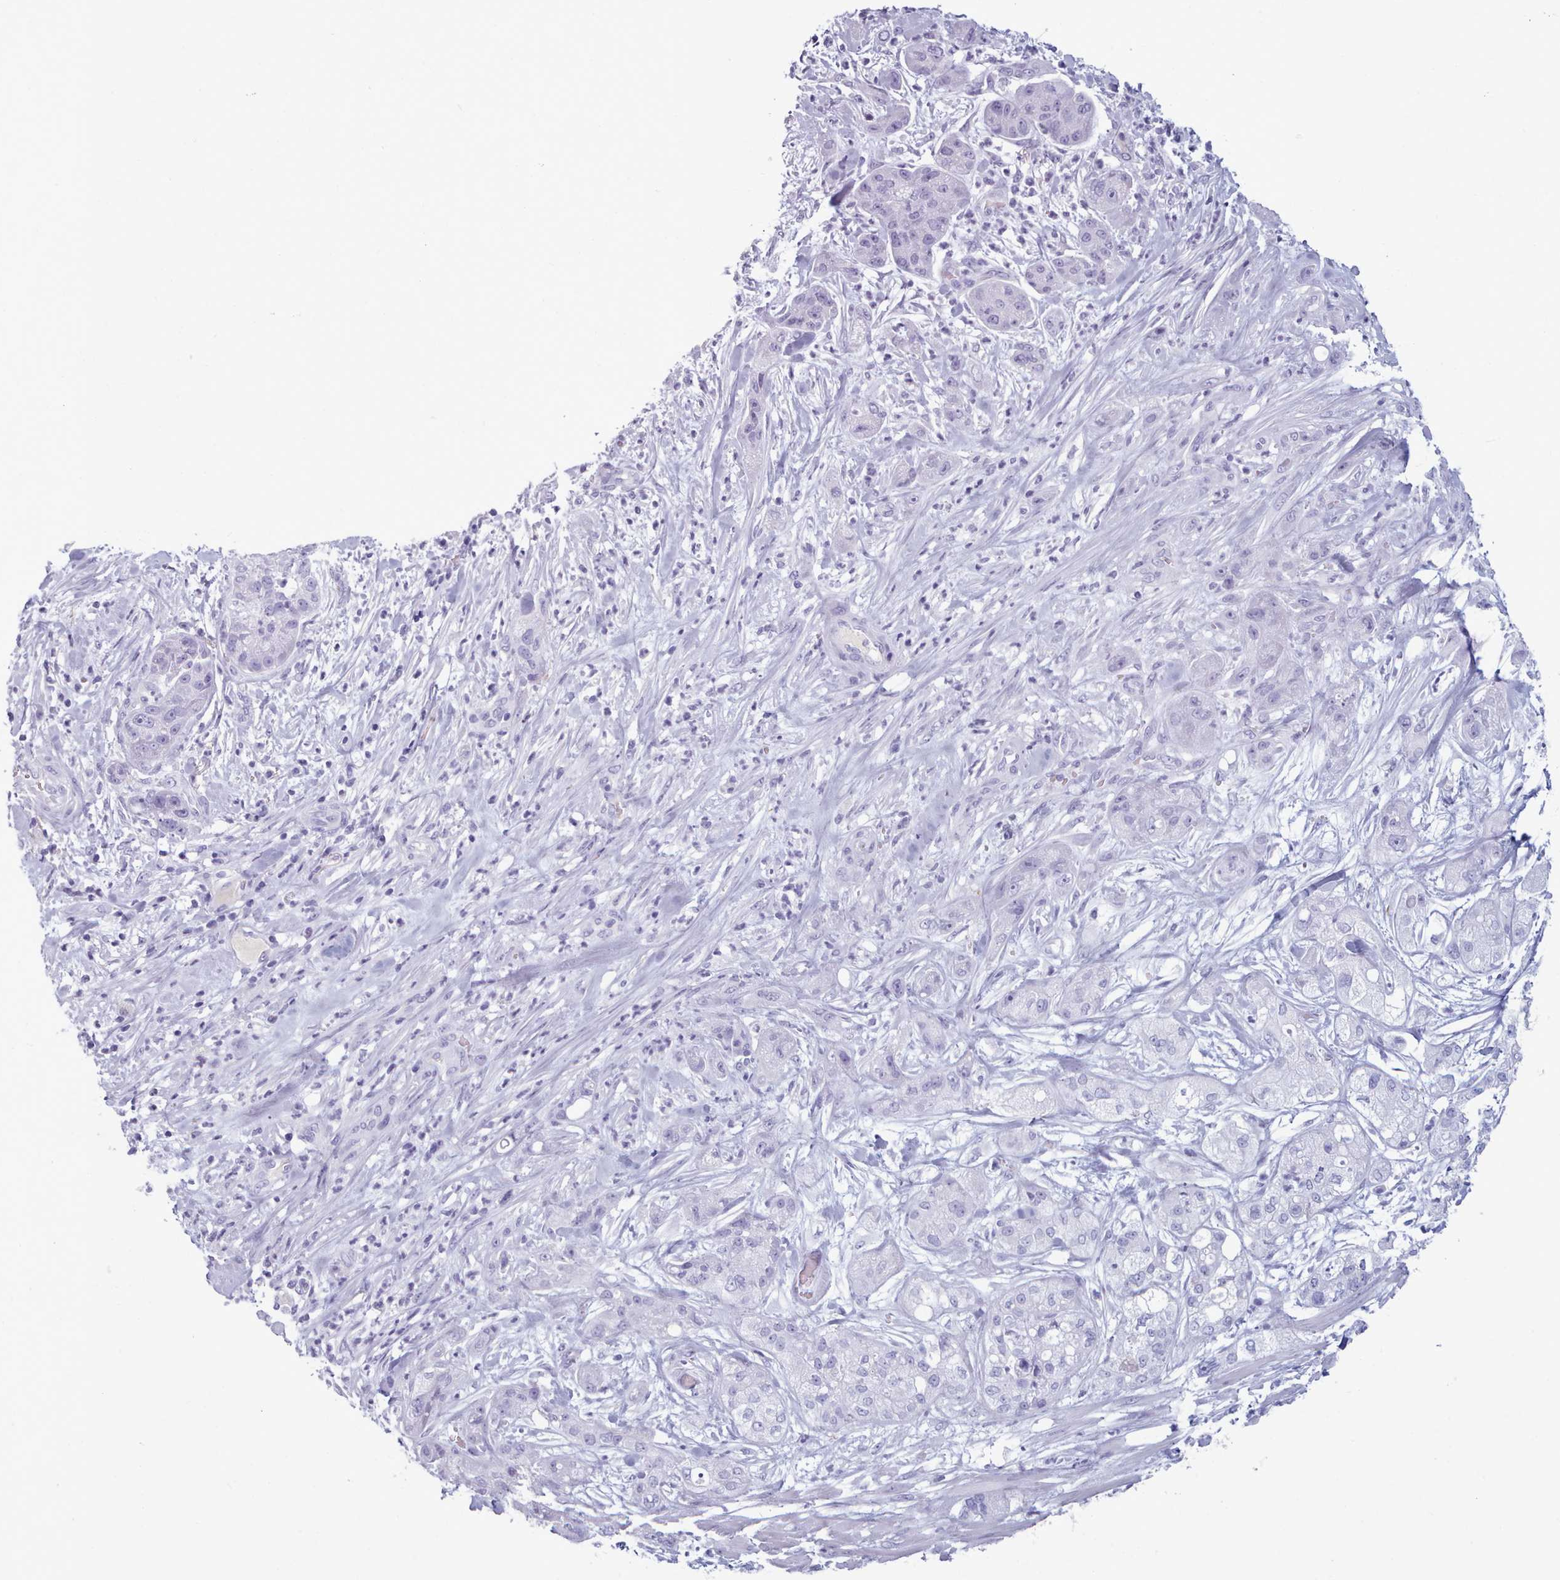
{"staining": {"intensity": "negative", "quantity": "none", "location": "none"}, "tissue": "pancreatic cancer", "cell_type": "Tumor cells", "image_type": "cancer", "snomed": [{"axis": "morphology", "description": "Adenocarcinoma, NOS"}, {"axis": "topography", "description": "Pancreas"}], "caption": "Pancreatic cancer stained for a protein using immunohistochemistry exhibits no expression tumor cells.", "gene": "ZNF43", "patient": {"sex": "female", "age": 78}}